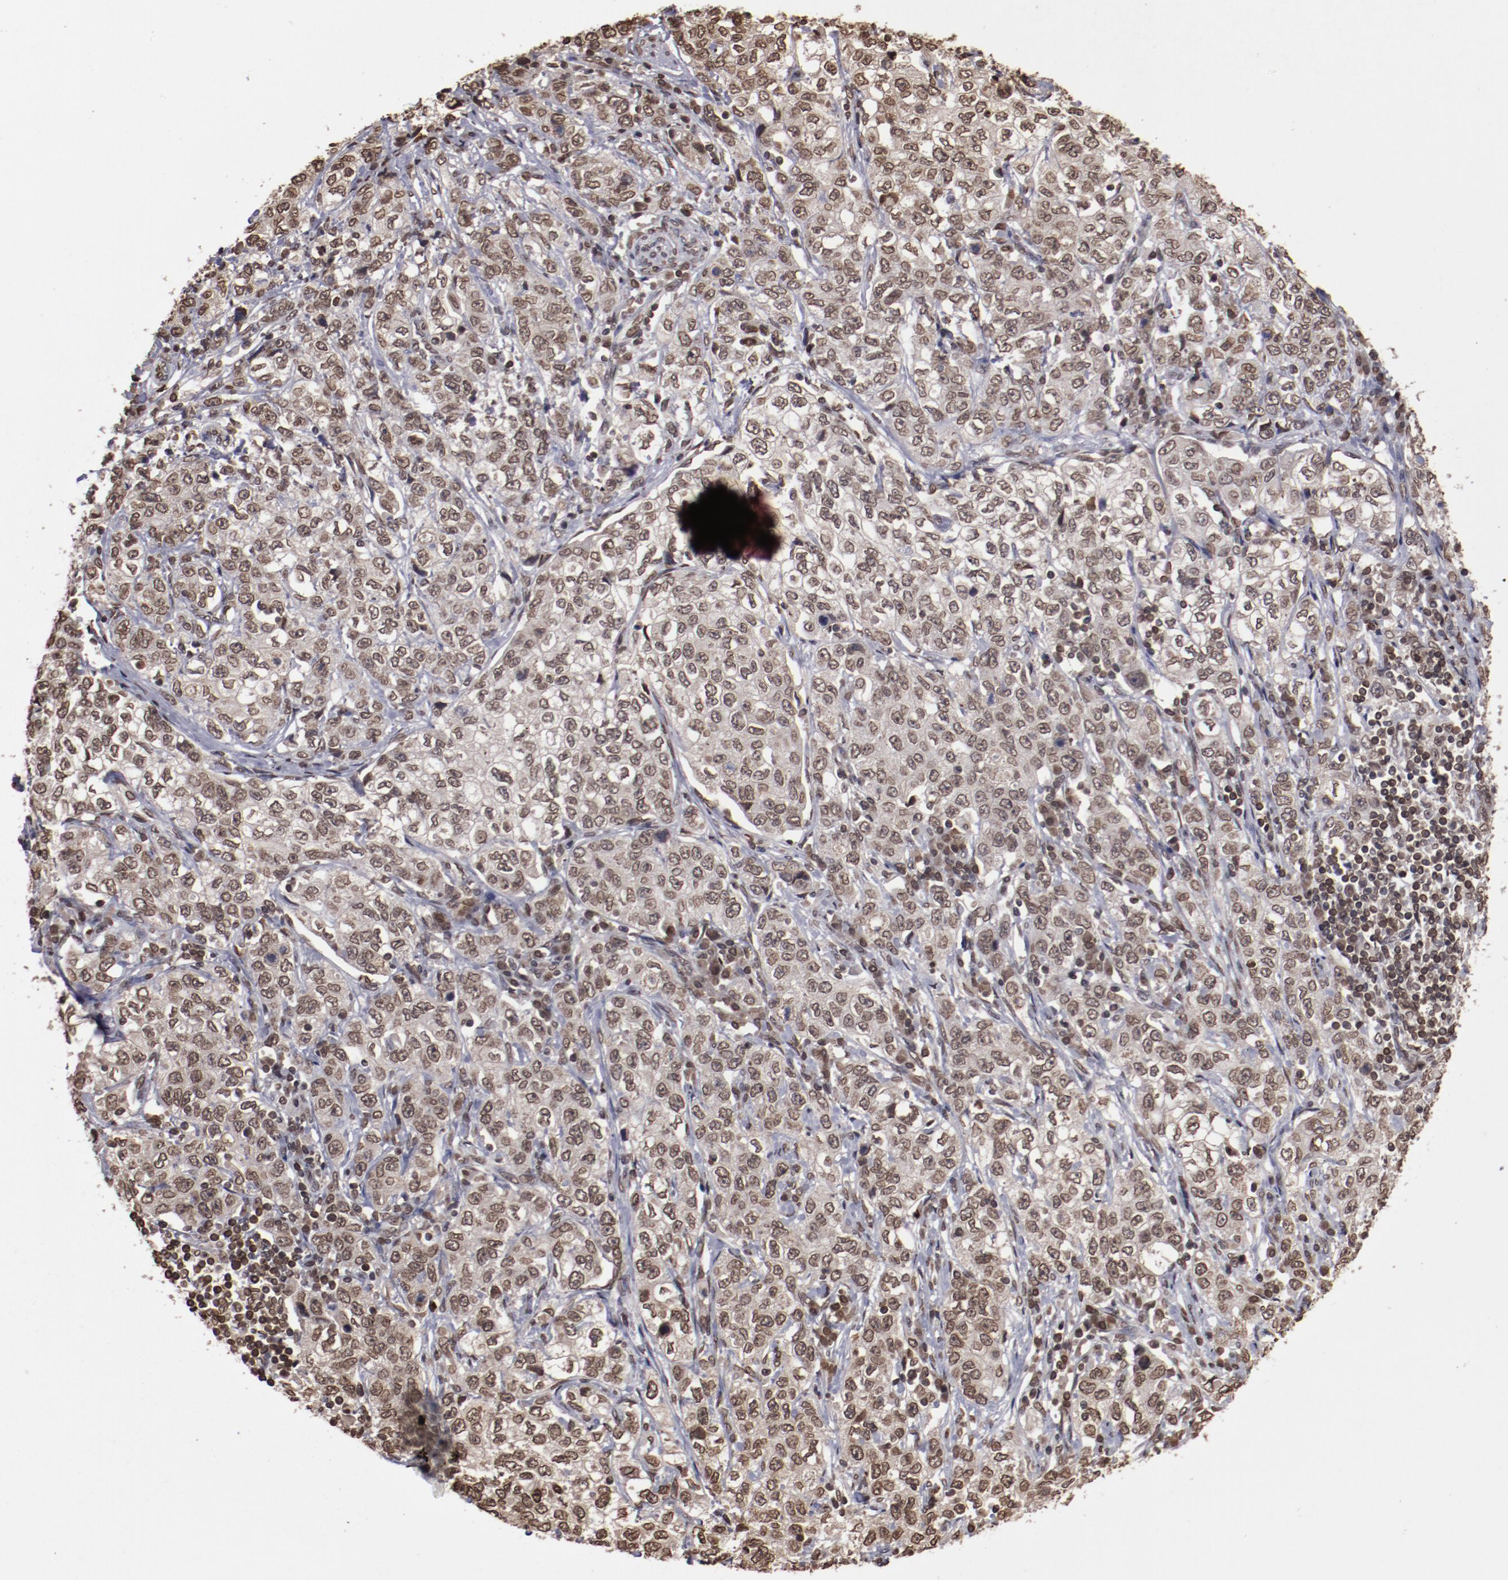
{"staining": {"intensity": "moderate", "quantity": ">75%", "location": "nuclear"}, "tissue": "stomach cancer", "cell_type": "Tumor cells", "image_type": "cancer", "snomed": [{"axis": "morphology", "description": "Adenocarcinoma, NOS"}, {"axis": "topography", "description": "Stomach"}], "caption": "A brown stain labels moderate nuclear staining of a protein in human stomach cancer tumor cells. (Brightfield microscopy of DAB IHC at high magnification).", "gene": "AKT1", "patient": {"sex": "male", "age": 48}}